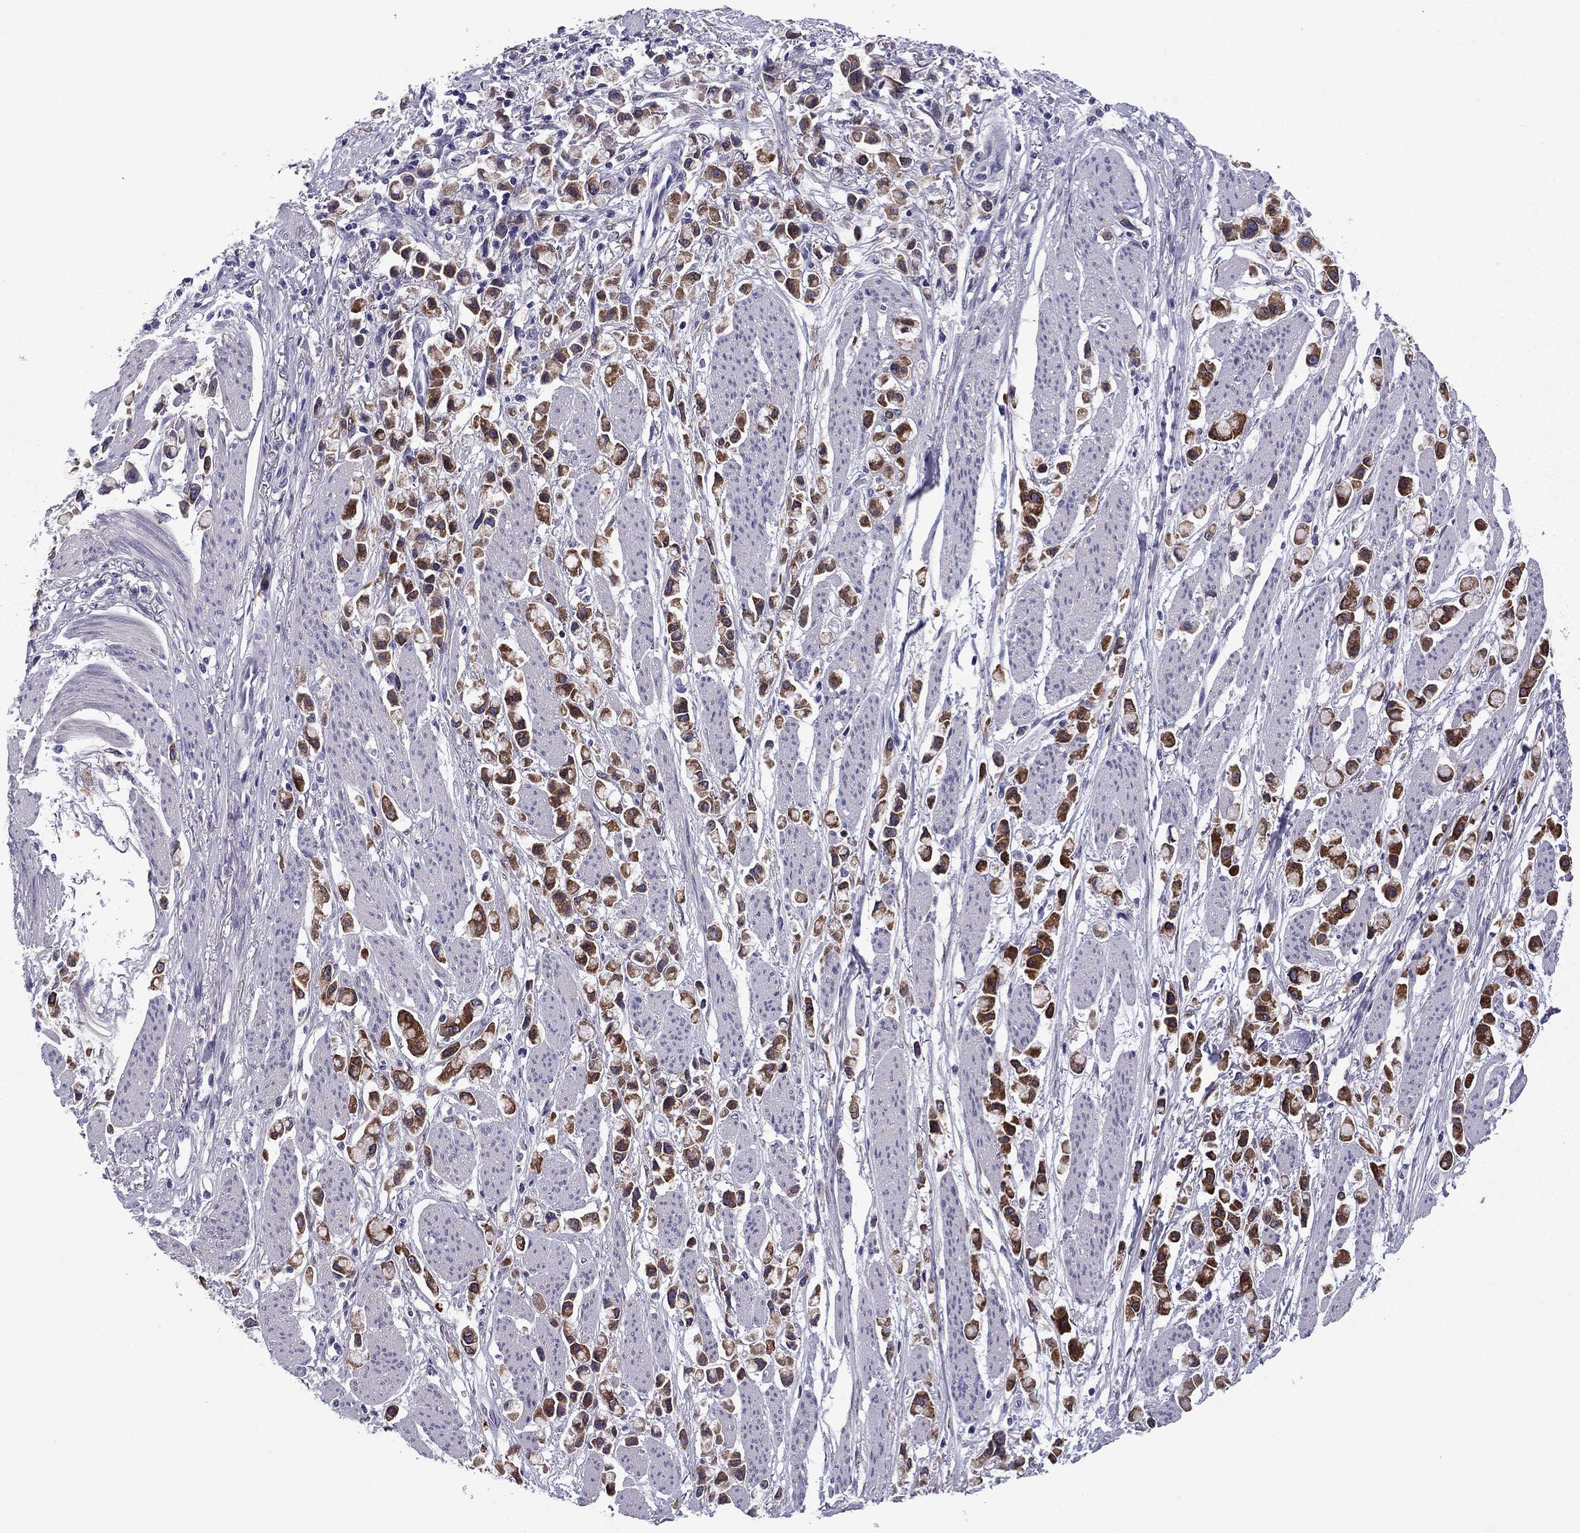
{"staining": {"intensity": "strong", "quantity": "25%-75%", "location": "cytoplasmic/membranous"}, "tissue": "stomach cancer", "cell_type": "Tumor cells", "image_type": "cancer", "snomed": [{"axis": "morphology", "description": "Adenocarcinoma, NOS"}, {"axis": "topography", "description": "Stomach"}], "caption": "Tumor cells display strong cytoplasmic/membranous expression in about 25%-75% of cells in stomach cancer.", "gene": "TMED3", "patient": {"sex": "female", "age": 81}}